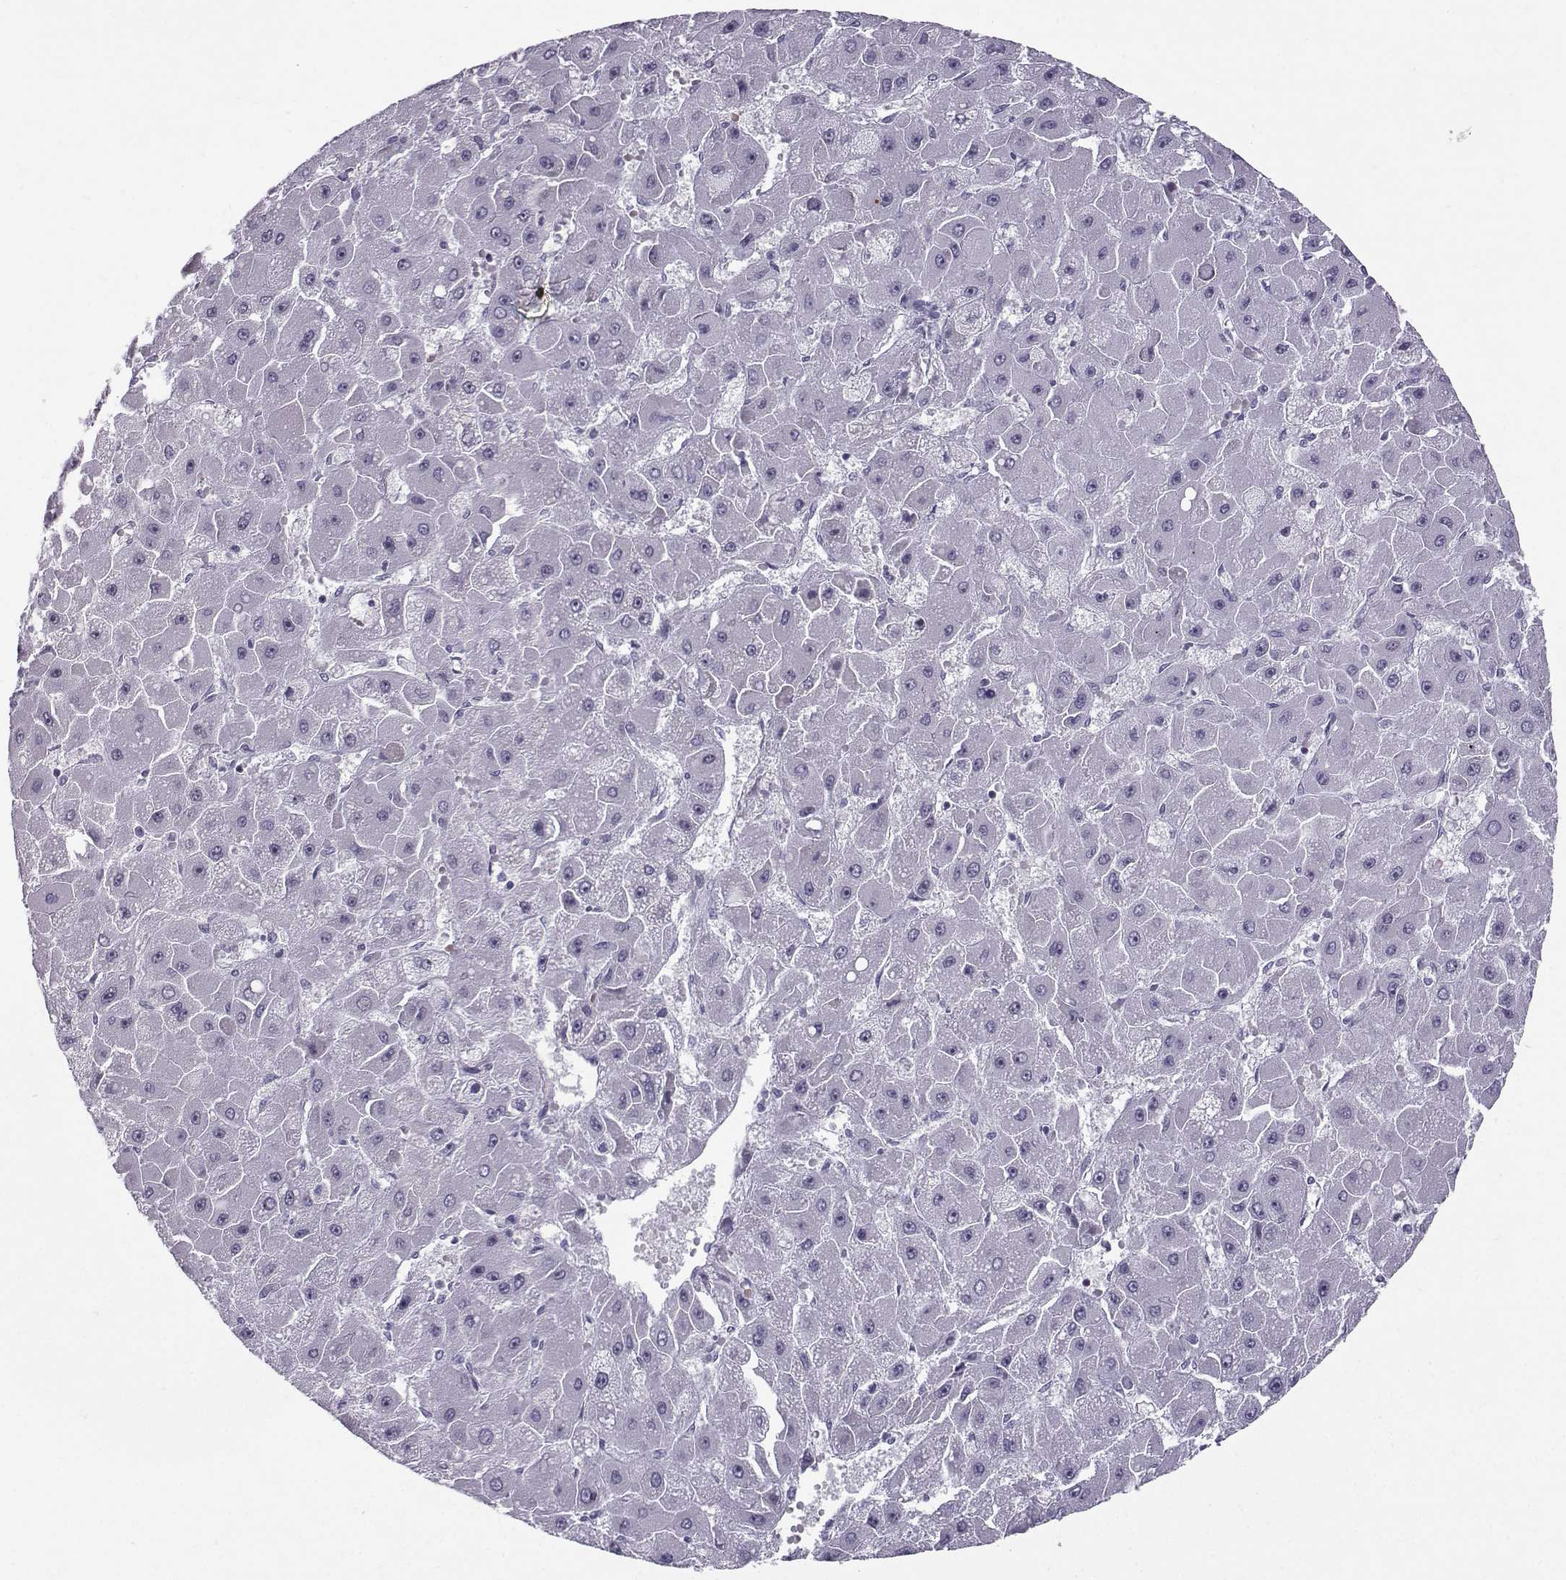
{"staining": {"intensity": "negative", "quantity": "none", "location": "none"}, "tissue": "liver cancer", "cell_type": "Tumor cells", "image_type": "cancer", "snomed": [{"axis": "morphology", "description": "Carcinoma, Hepatocellular, NOS"}, {"axis": "topography", "description": "Liver"}], "caption": "There is no significant staining in tumor cells of hepatocellular carcinoma (liver).", "gene": "DMRT3", "patient": {"sex": "female", "age": 25}}